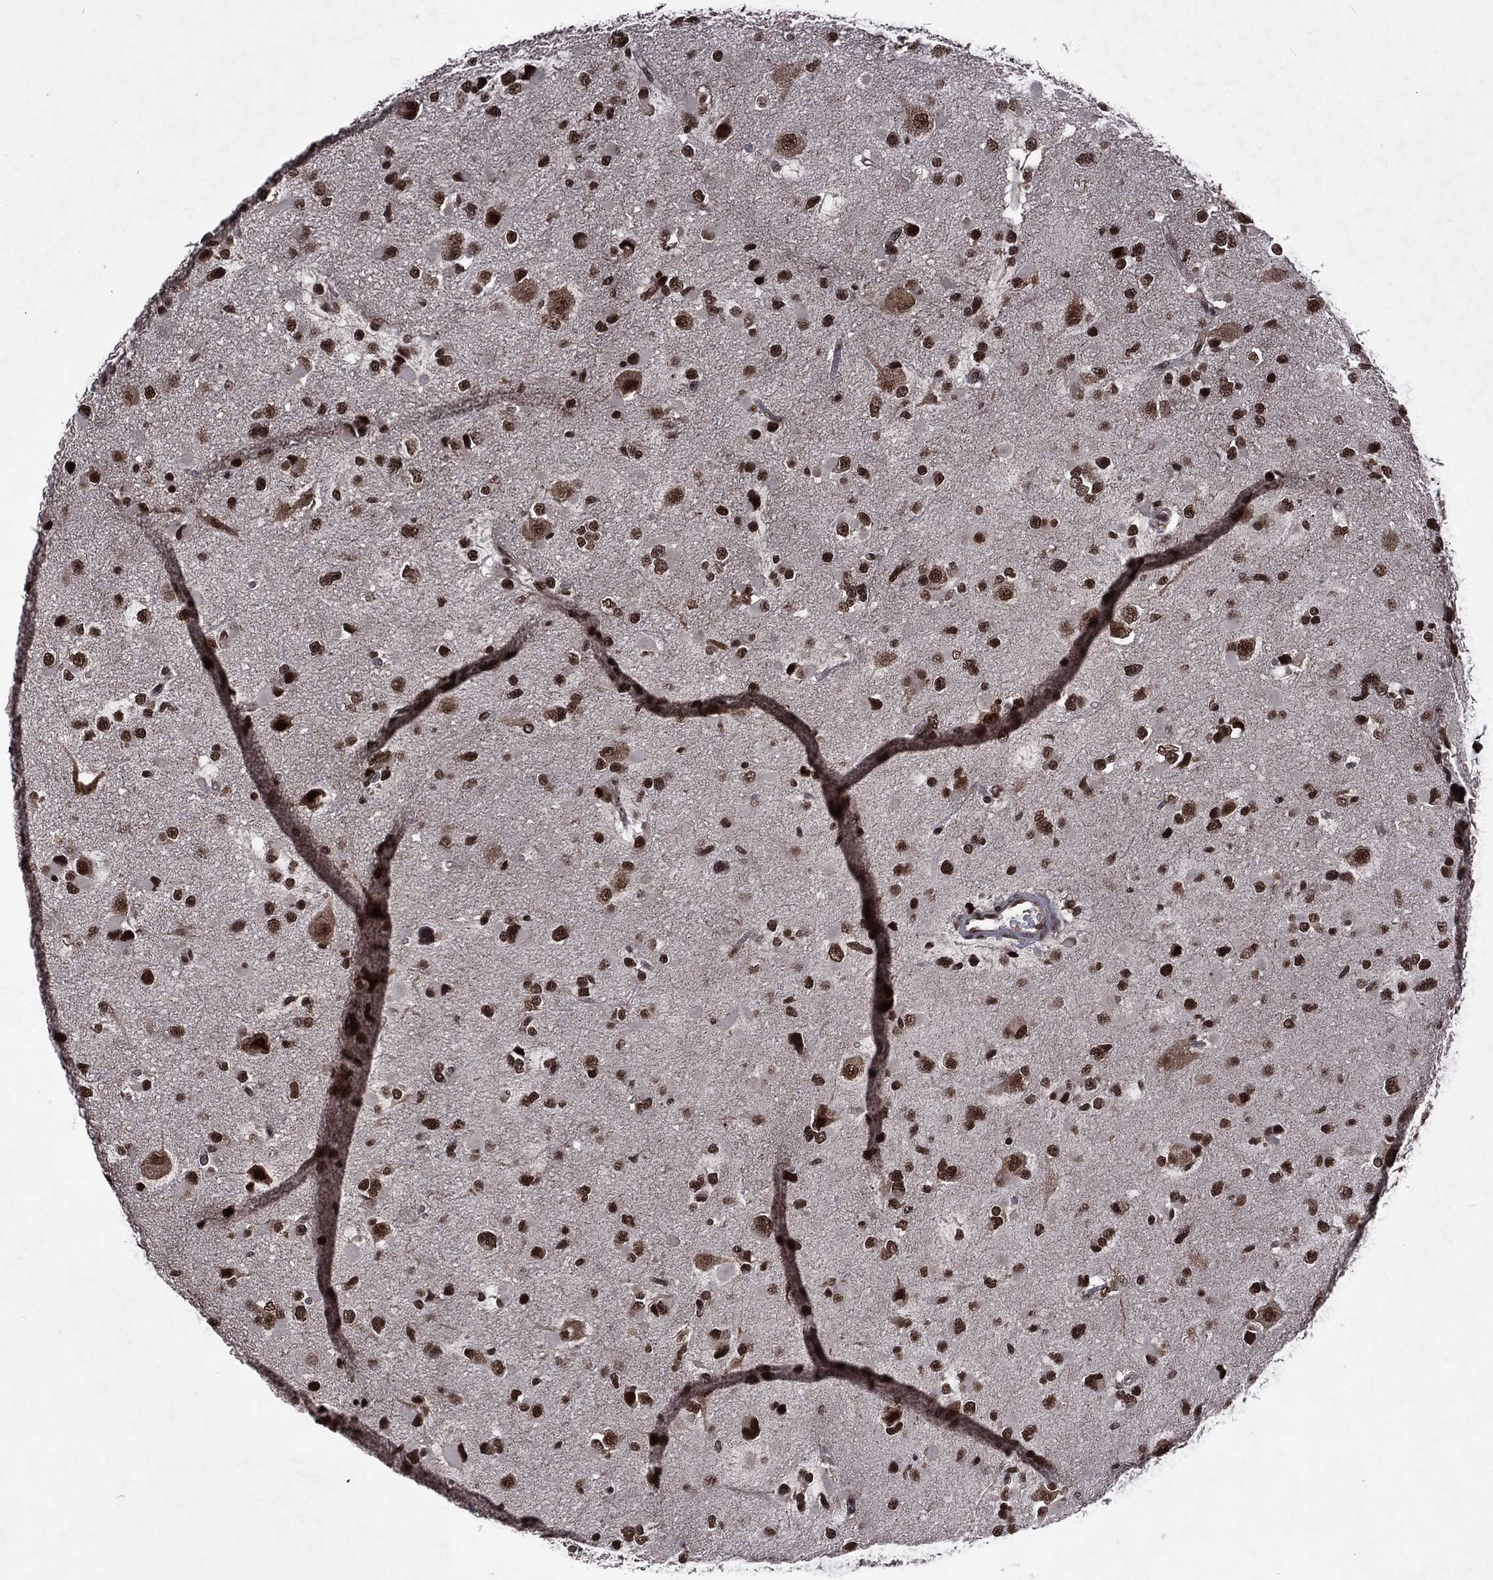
{"staining": {"intensity": "strong", "quantity": ">75%", "location": "nuclear"}, "tissue": "glioma", "cell_type": "Tumor cells", "image_type": "cancer", "snomed": [{"axis": "morphology", "description": "Glioma, malignant, Low grade"}, {"axis": "topography", "description": "Brain"}], "caption": "A high amount of strong nuclear positivity is appreciated in about >75% of tumor cells in malignant glioma (low-grade) tissue. (IHC, brightfield microscopy, high magnification).", "gene": "DMAP1", "patient": {"sex": "female", "age": 32}}